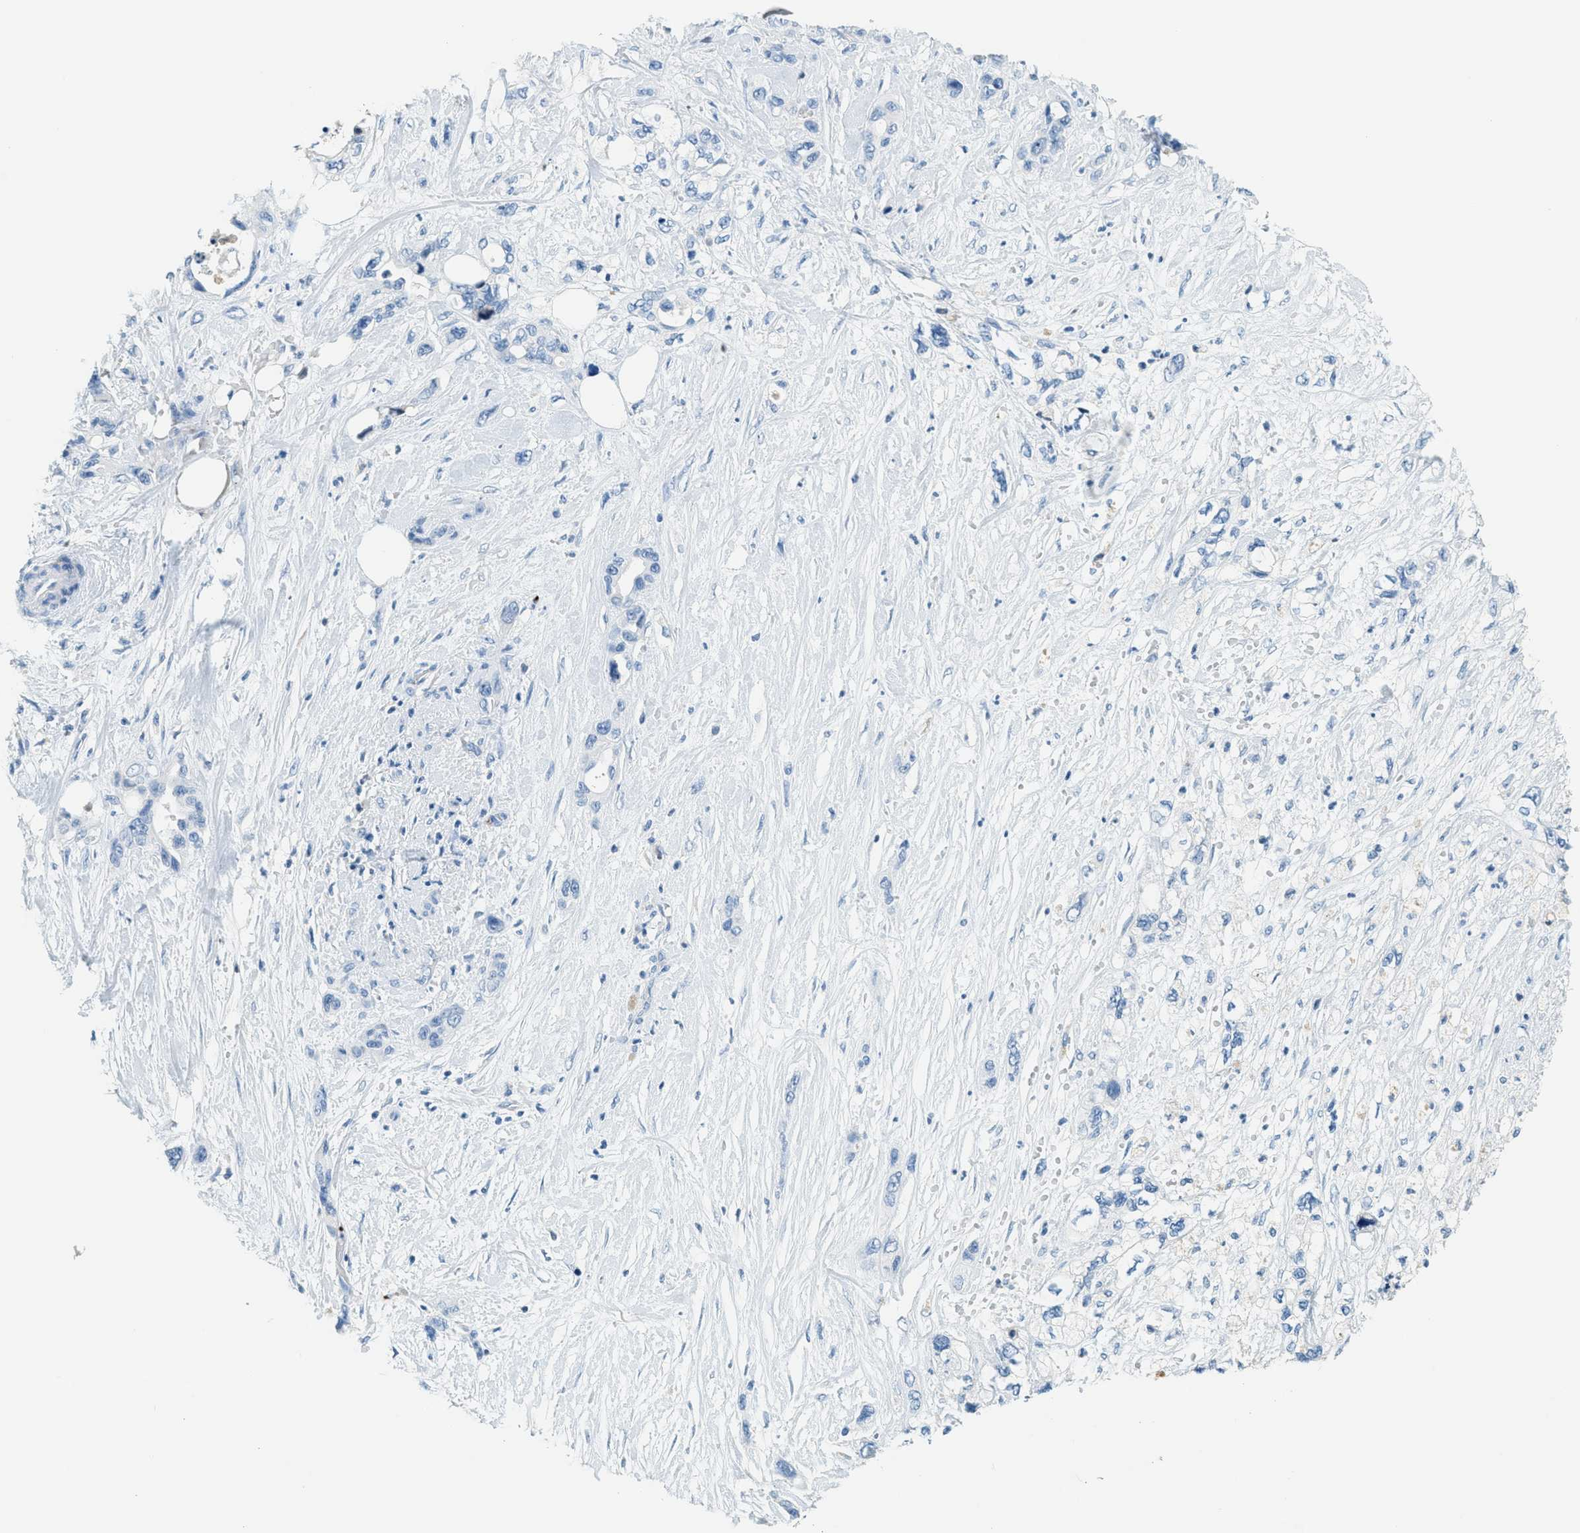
{"staining": {"intensity": "negative", "quantity": "none", "location": "none"}, "tissue": "pancreatic cancer", "cell_type": "Tumor cells", "image_type": "cancer", "snomed": [{"axis": "morphology", "description": "Adenocarcinoma, NOS"}, {"axis": "topography", "description": "Pancreas"}], "caption": "Human pancreatic cancer (adenocarcinoma) stained for a protein using IHC demonstrates no expression in tumor cells.", "gene": "PPBP", "patient": {"sex": "male", "age": 46}}